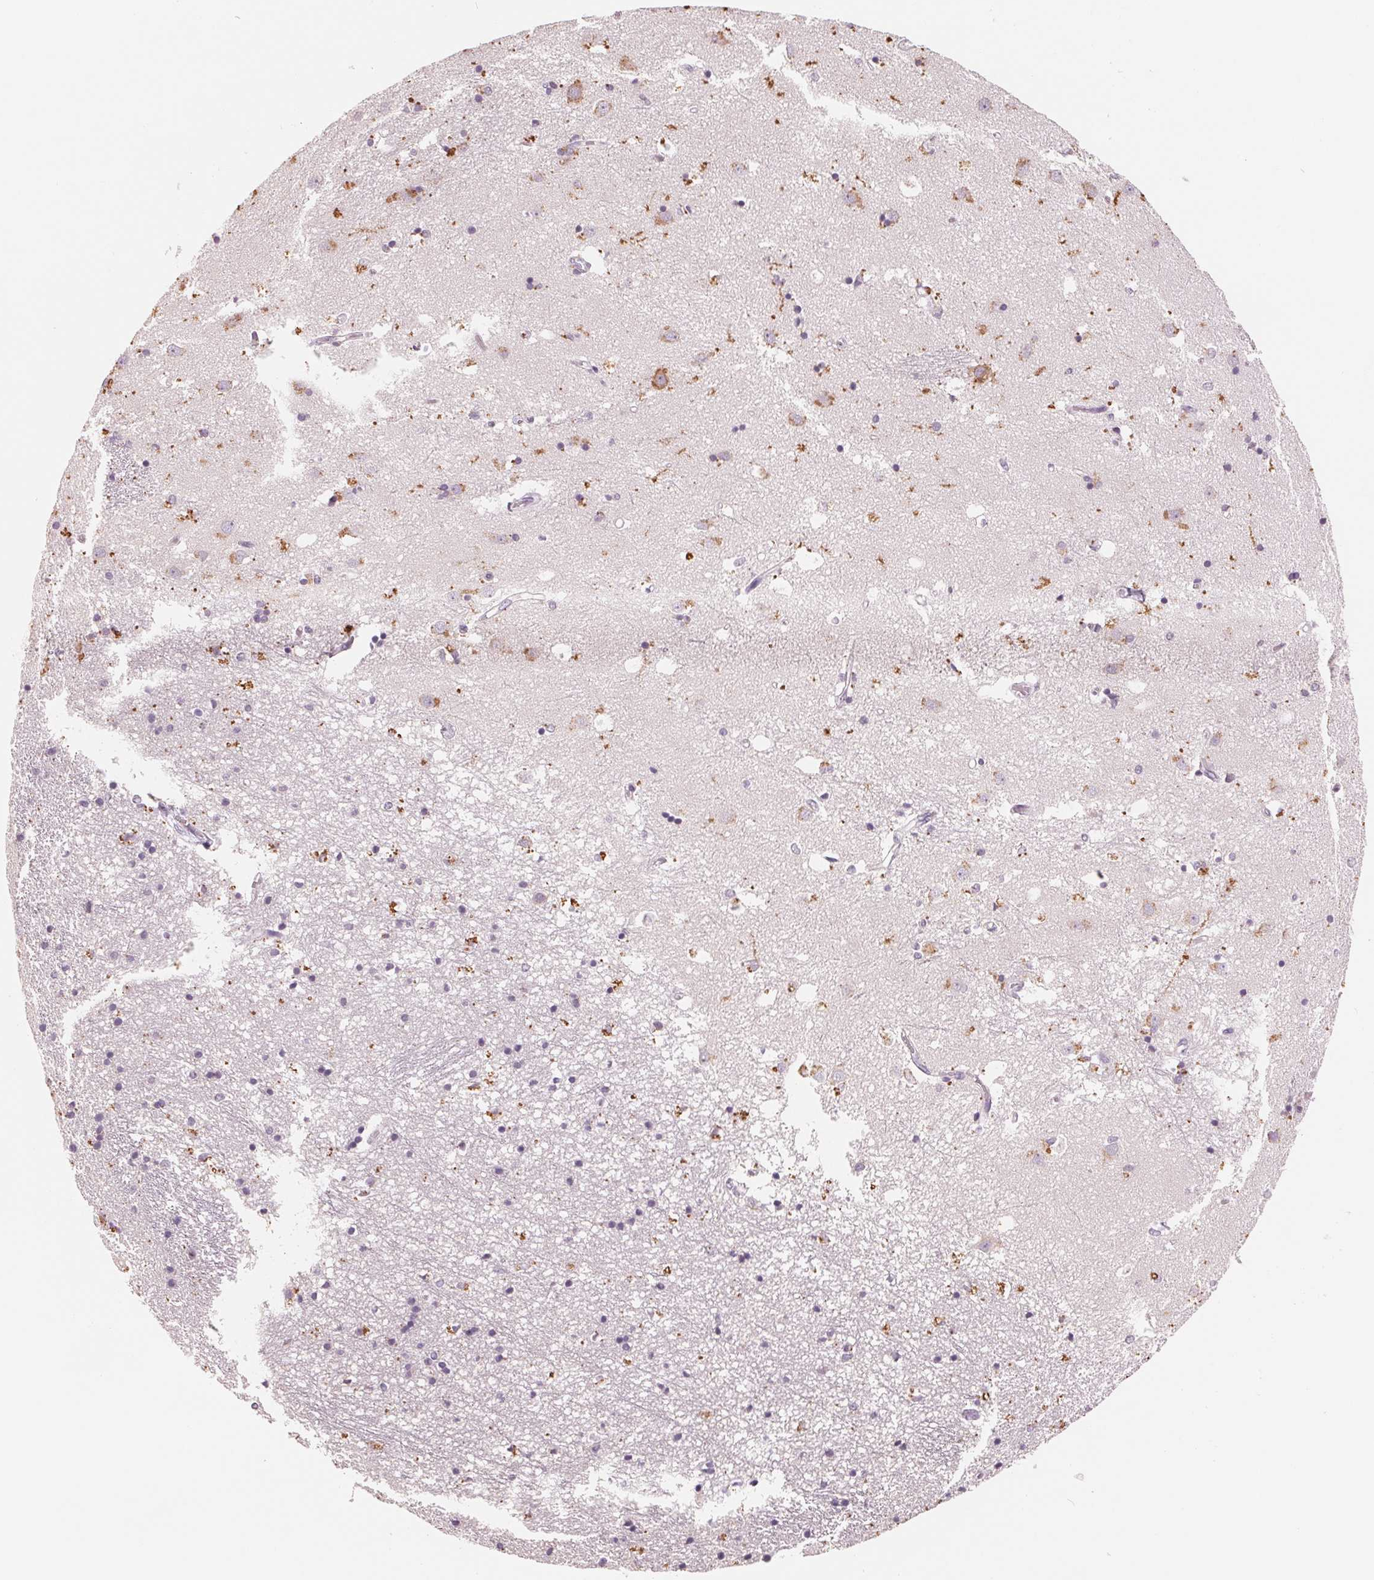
{"staining": {"intensity": "moderate", "quantity": "<25%", "location": "cytoplasmic/membranous"}, "tissue": "caudate", "cell_type": "Glial cells", "image_type": "normal", "snomed": [{"axis": "morphology", "description": "Normal tissue, NOS"}, {"axis": "topography", "description": "Lateral ventricle wall"}], "caption": "High-magnification brightfield microscopy of unremarkable caudate stained with DAB (brown) and counterstained with hematoxylin (blue). glial cells exhibit moderate cytoplasmic/membranous positivity is identified in about<25% of cells. (IHC, brightfield microscopy, high magnification).", "gene": "IL9R", "patient": {"sex": "male", "age": 54}}